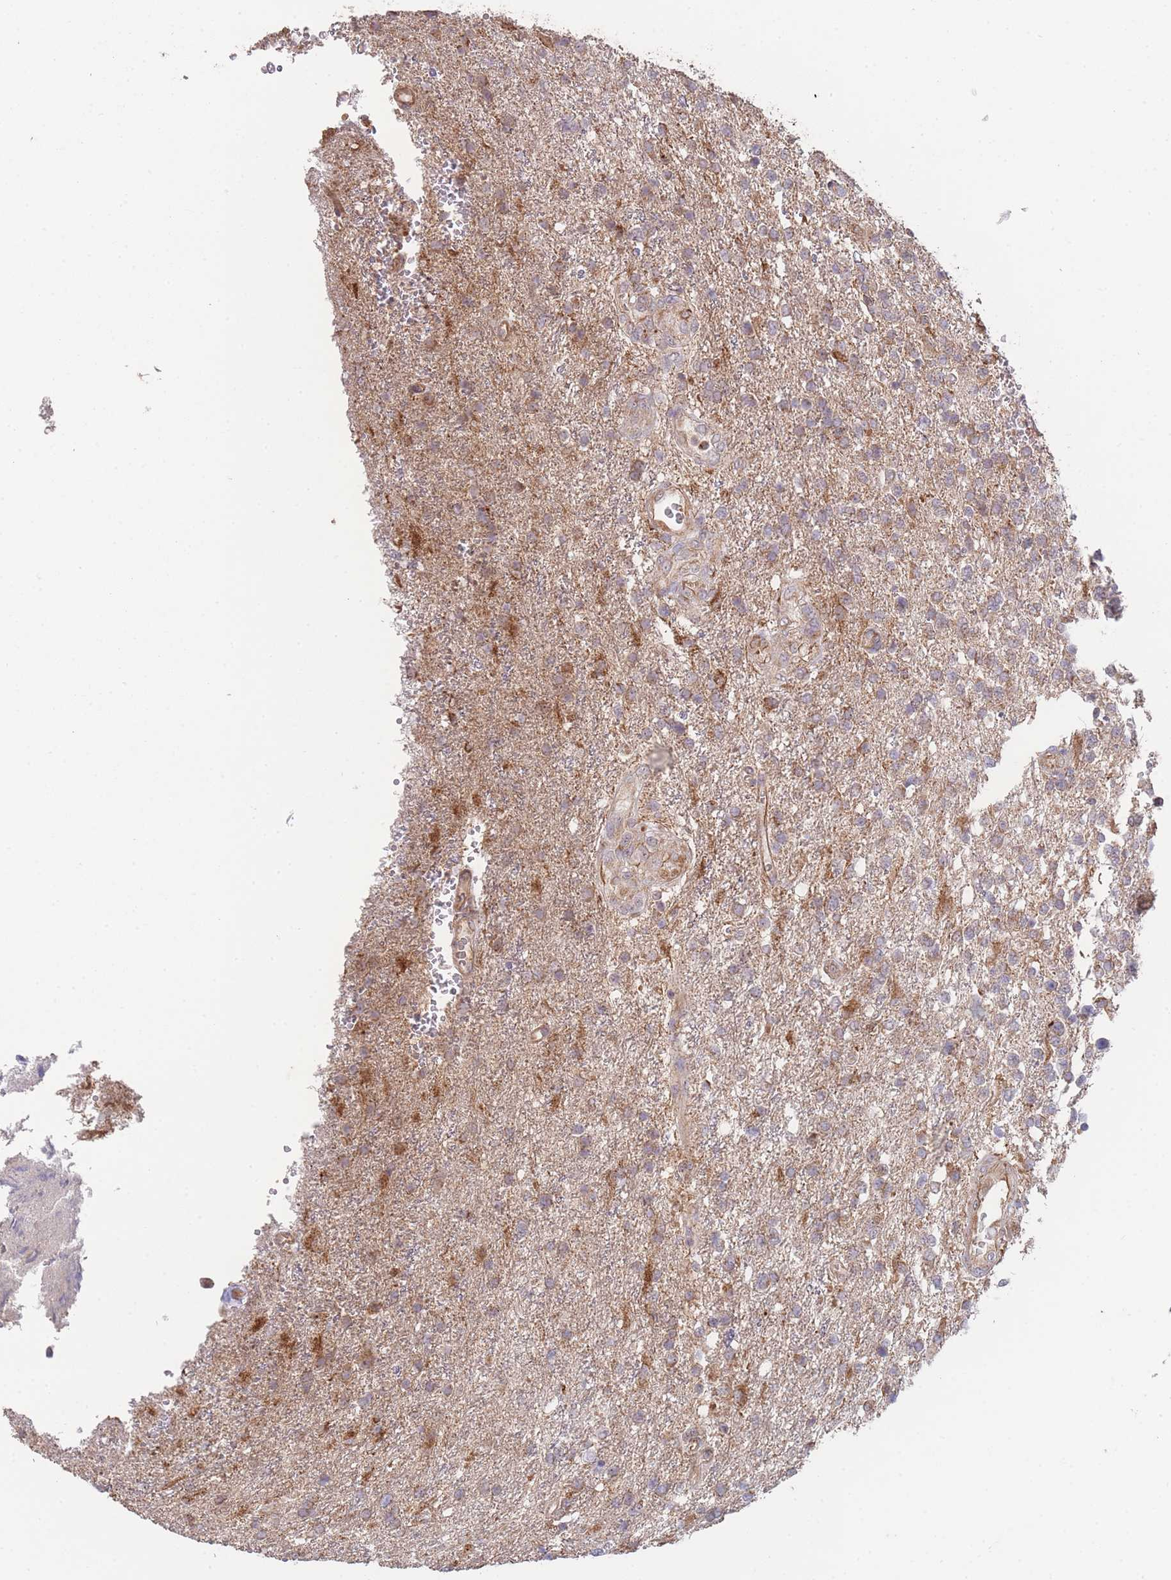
{"staining": {"intensity": "moderate", "quantity": "<25%", "location": "cytoplasmic/membranous"}, "tissue": "glioma", "cell_type": "Tumor cells", "image_type": "cancer", "snomed": [{"axis": "morphology", "description": "Glioma, malignant, High grade"}, {"axis": "topography", "description": "Brain"}], "caption": "Tumor cells exhibit low levels of moderate cytoplasmic/membranous staining in approximately <25% of cells in human glioma.", "gene": "PXMP4", "patient": {"sex": "male", "age": 56}}